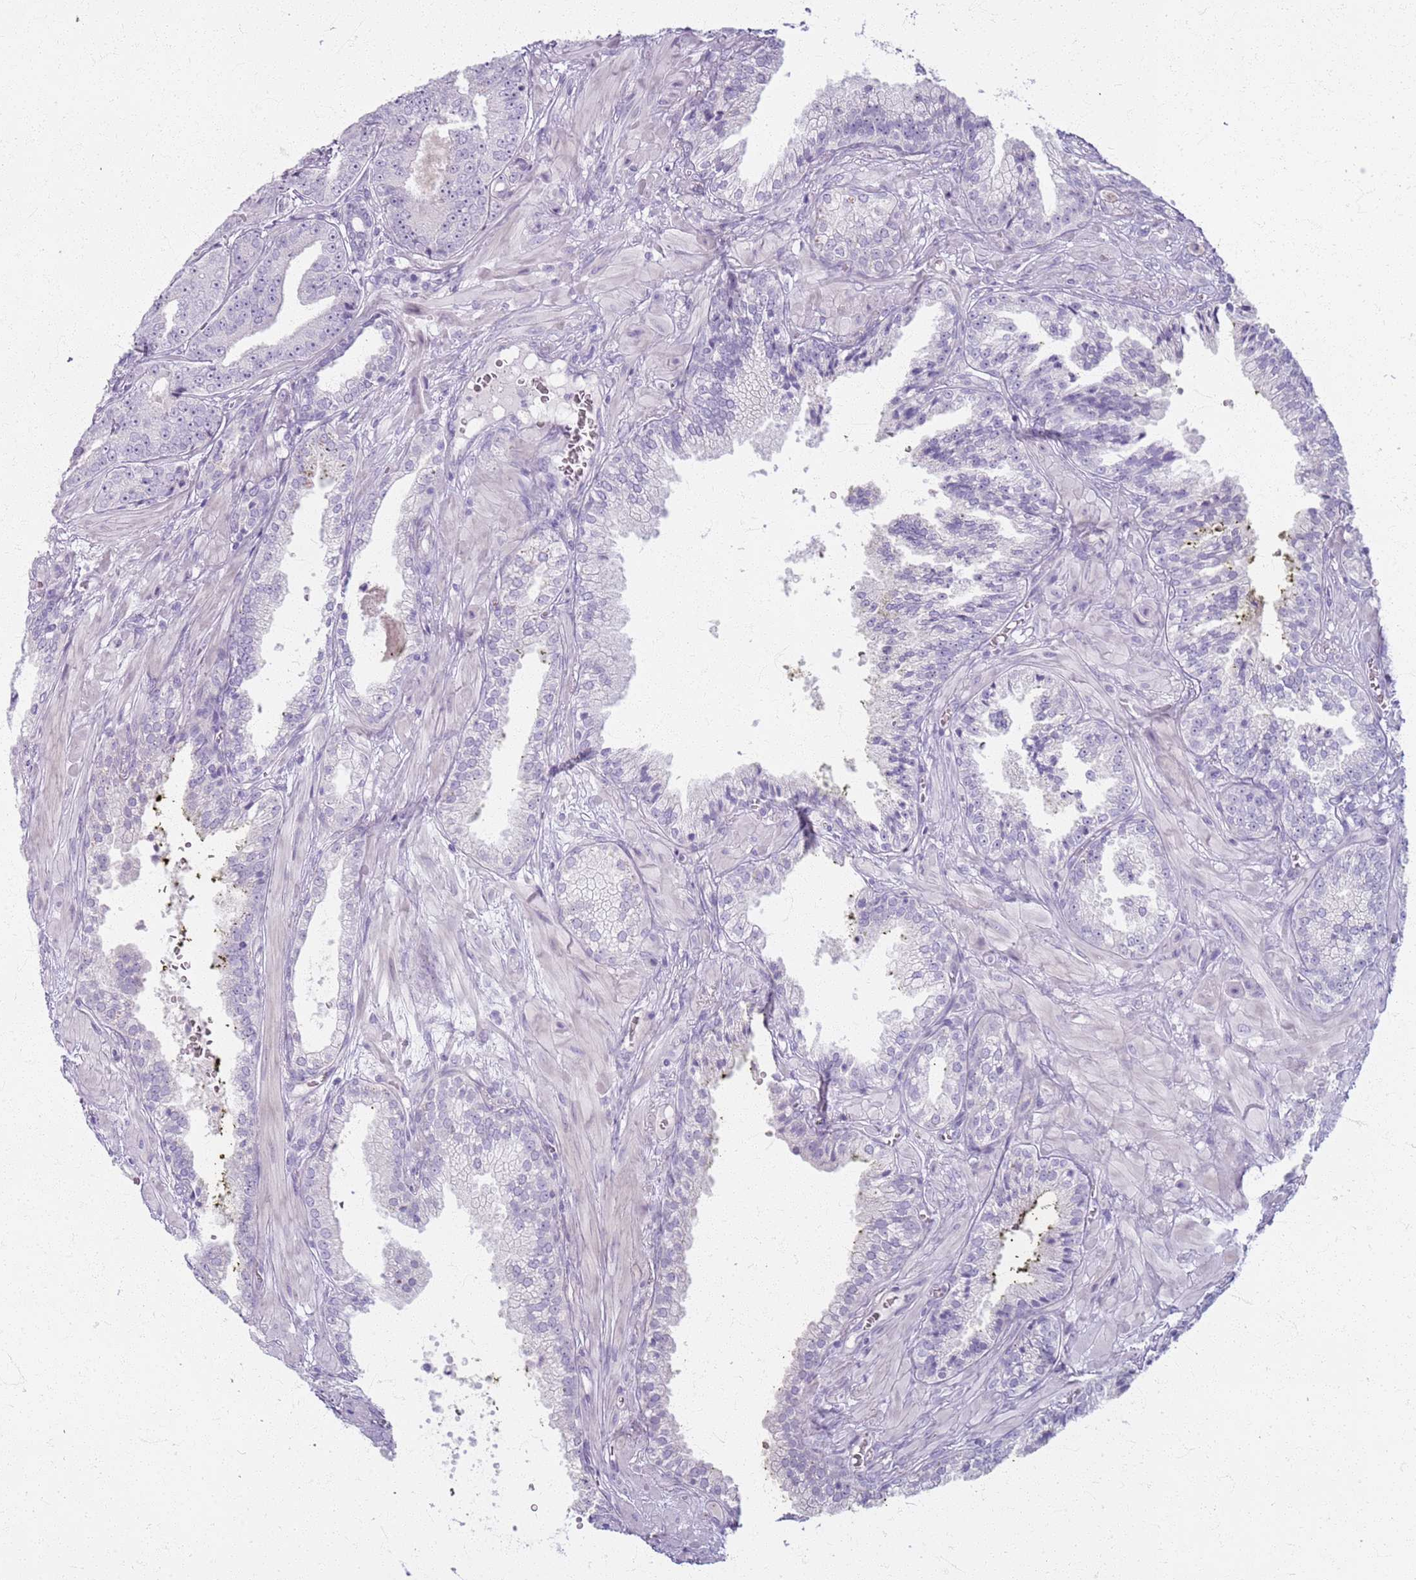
{"staining": {"intensity": "negative", "quantity": "none", "location": "none"}, "tissue": "prostate cancer", "cell_type": "Tumor cells", "image_type": "cancer", "snomed": [{"axis": "morphology", "description": "Adenocarcinoma, High grade"}, {"axis": "topography", "description": "Prostate"}], "caption": "The immunohistochemistry image has no significant positivity in tumor cells of adenocarcinoma (high-grade) (prostate) tissue.", "gene": "CSRP3", "patient": {"sex": "male", "age": 71}}